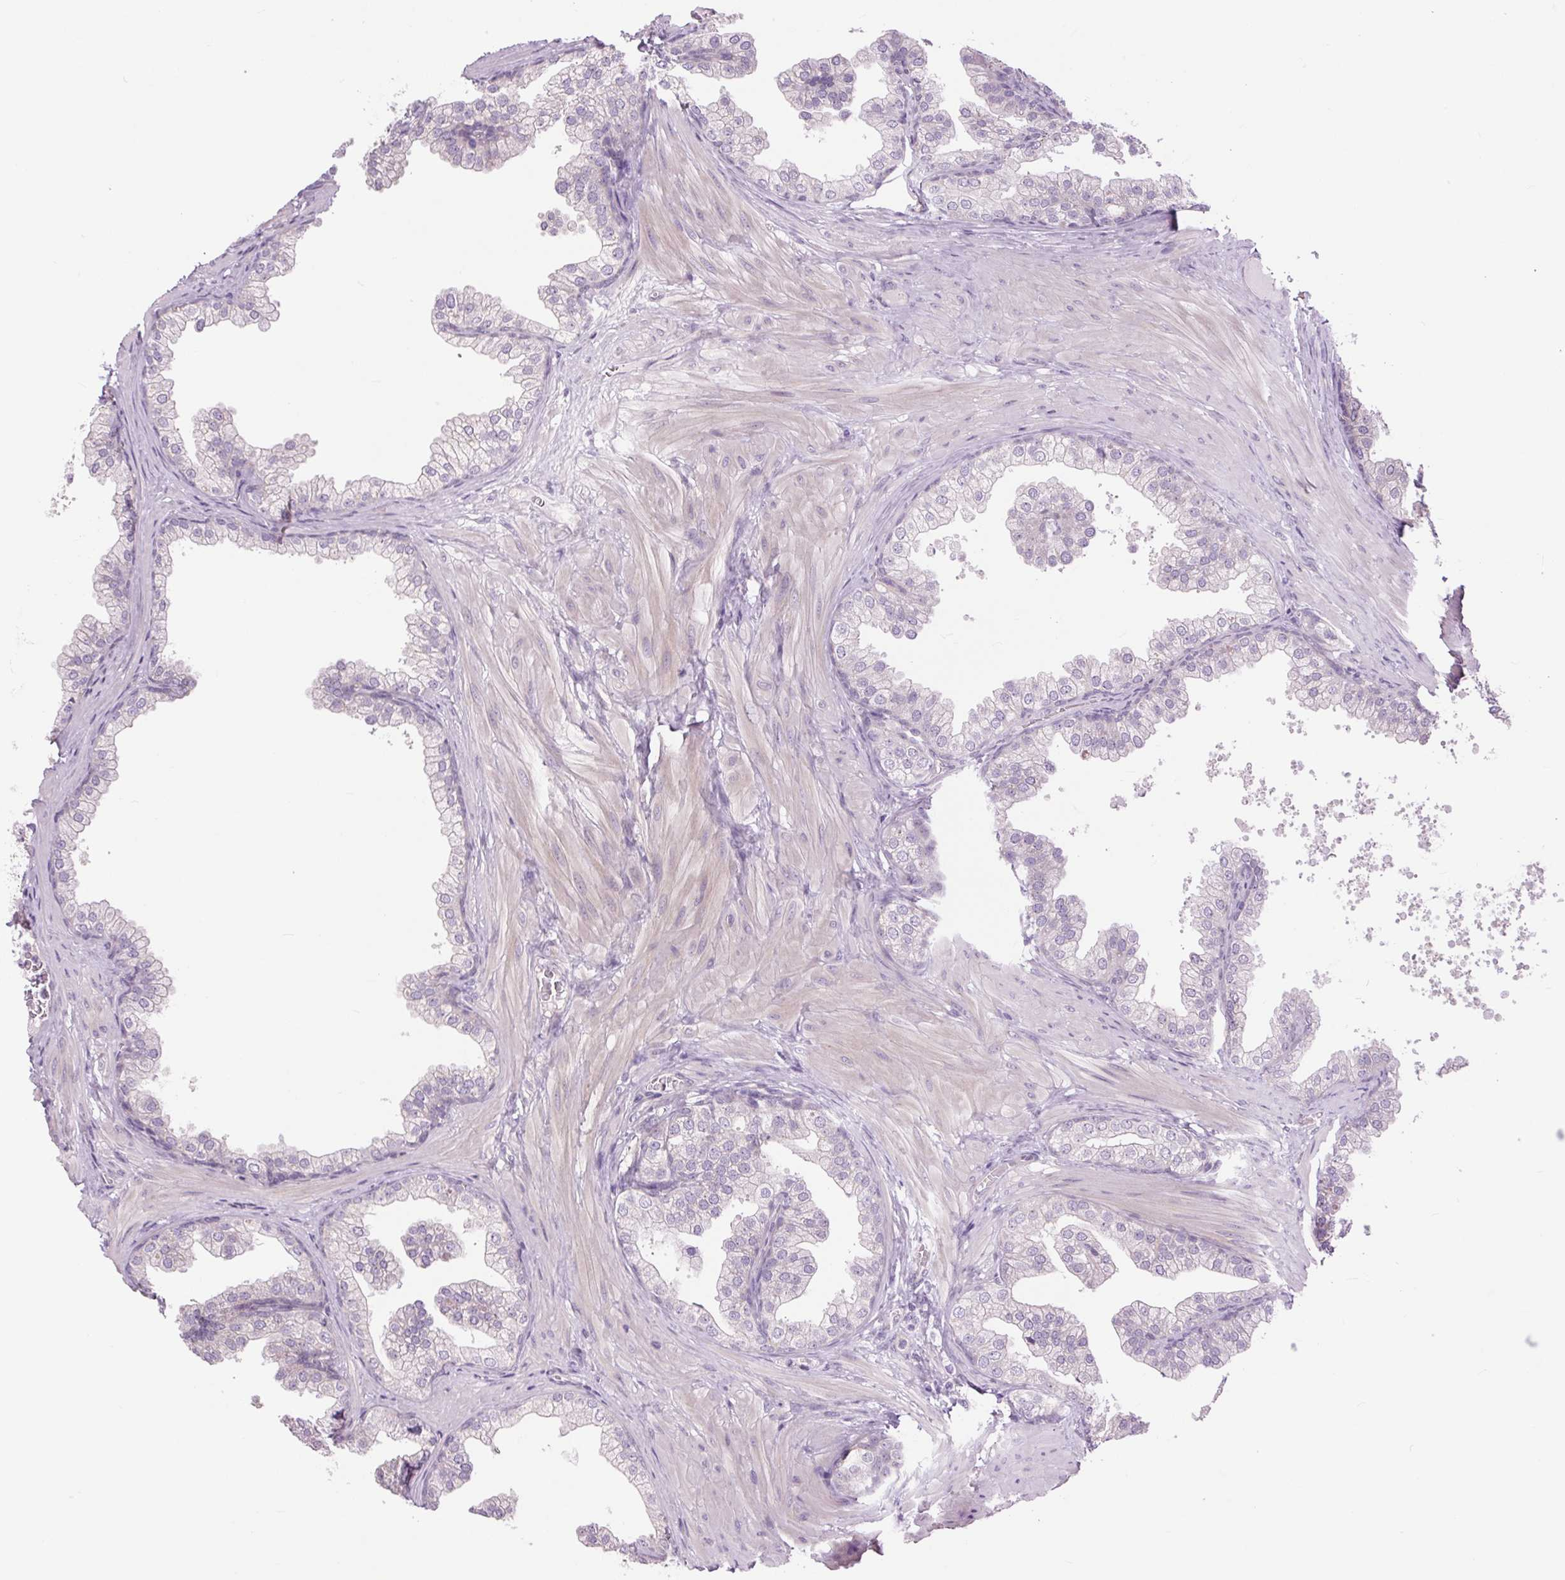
{"staining": {"intensity": "negative", "quantity": "none", "location": "none"}, "tissue": "prostate", "cell_type": "Glandular cells", "image_type": "normal", "snomed": [{"axis": "morphology", "description": "Normal tissue, NOS"}, {"axis": "topography", "description": "Prostate"}], "caption": "Immunohistochemistry (IHC) image of unremarkable prostate stained for a protein (brown), which shows no staining in glandular cells.", "gene": "CTNNA3", "patient": {"sex": "male", "age": 37}}